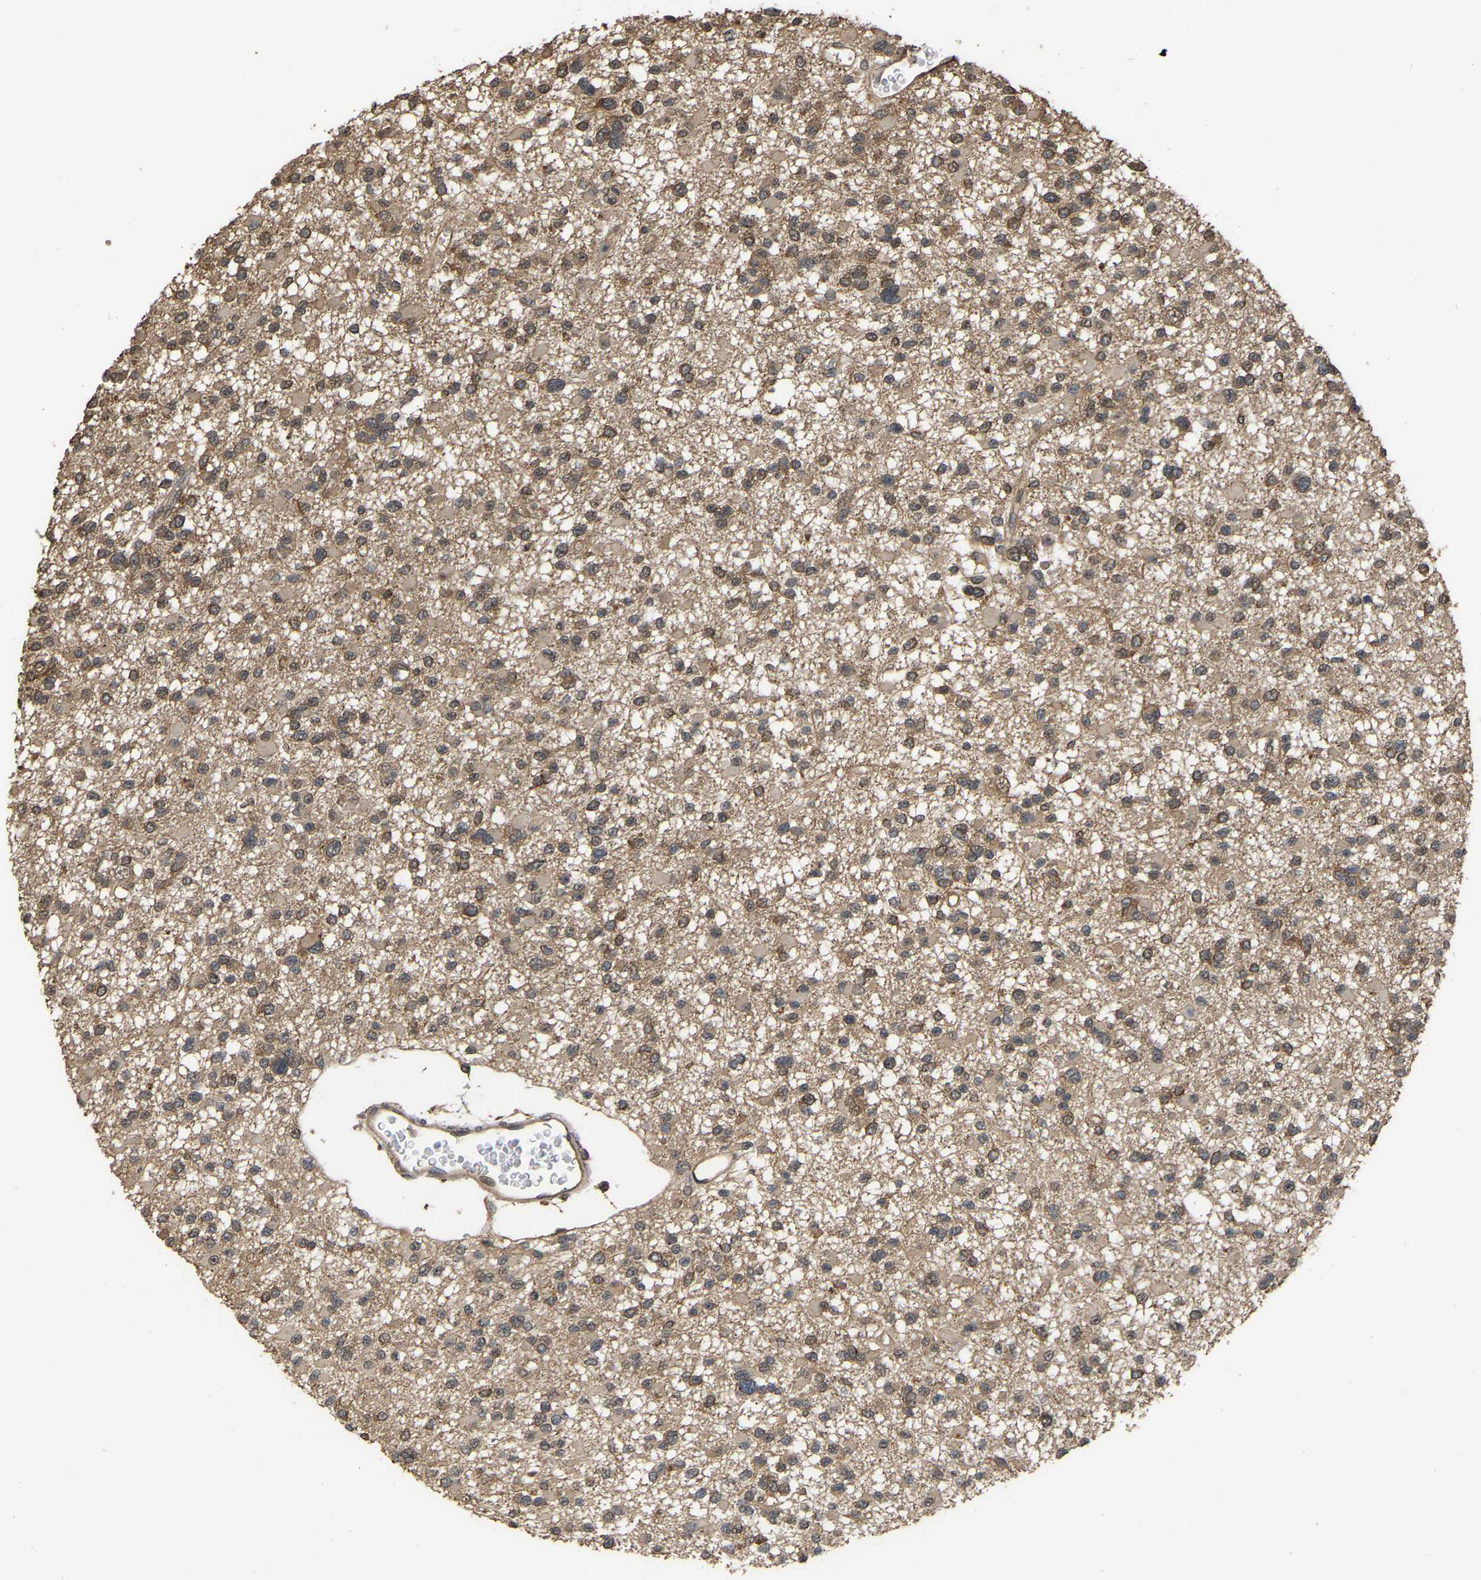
{"staining": {"intensity": "moderate", "quantity": ">75%", "location": "cytoplasmic/membranous"}, "tissue": "glioma", "cell_type": "Tumor cells", "image_type": "cancer", "snomed": [{"axis": "morphology", "description": "Glioma, malignant, Low grade"}, {"axis": "topography", "description": "Brain"}], "caption": "The immunohistochemical stain labels moderate cytoplasmic/membranous staining in tumor cells of glioma tissue.", "gene": "ARHGAP23", "patient": {"sex": "female", "age": 22}}